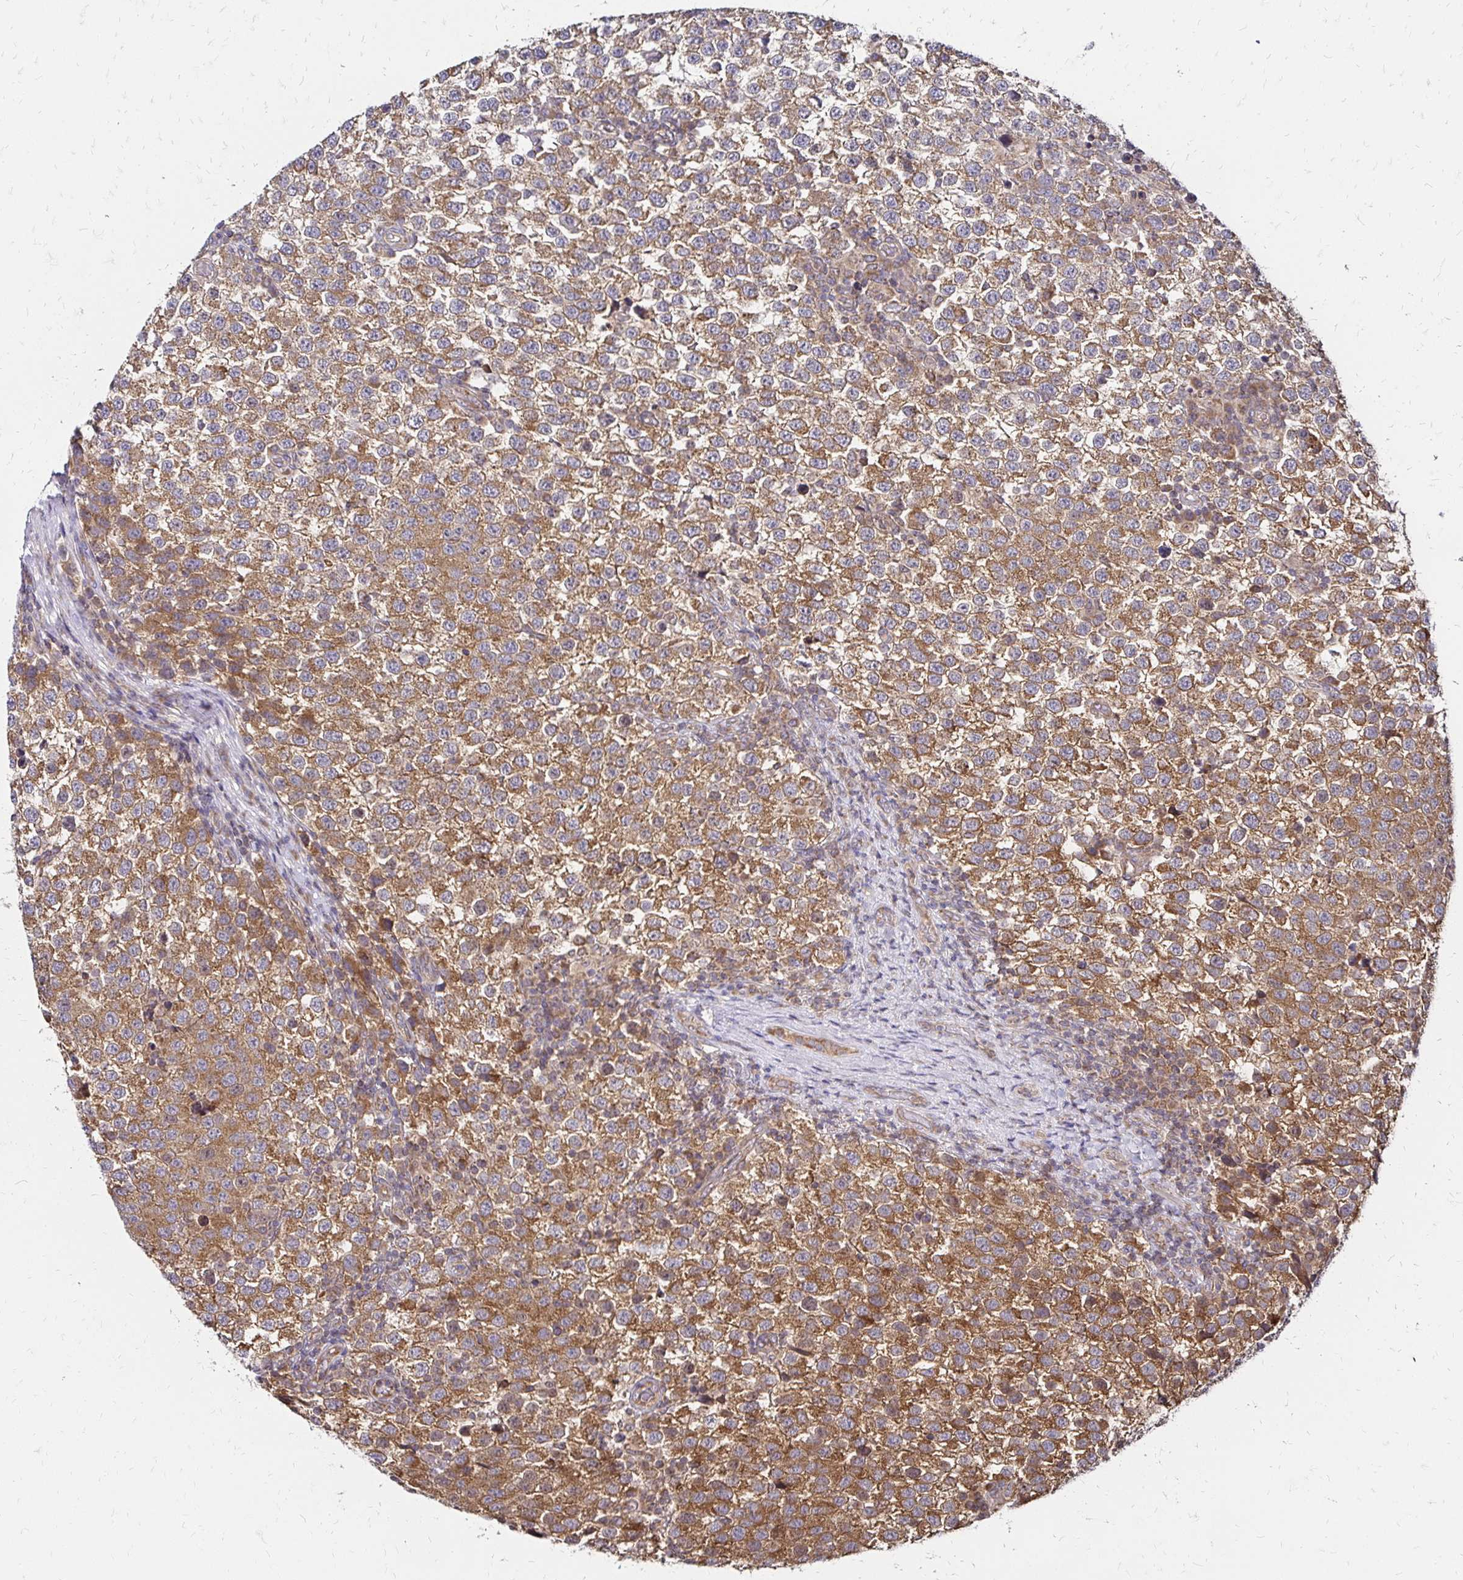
{"staining": {"intensity": "moderate", "quantity": ">75%", "location": "cytoplasmic/membranous"}, "tissue": "testis cancer", "cell_type": "Tumor cells", "image_type": "cancer", "snomed": [{"axis": "morphology", "description": "Seminoma, NOS"}, {"axis": "topography", "description": "Testis"}], "caption": "Testis cancer stained with immunohistochemistry shows moderate cytoplasmic/membranous expression in about >75% of tumor cells.", "gene": "ZW10", "patient": {"sex": "male", "age": 34}}